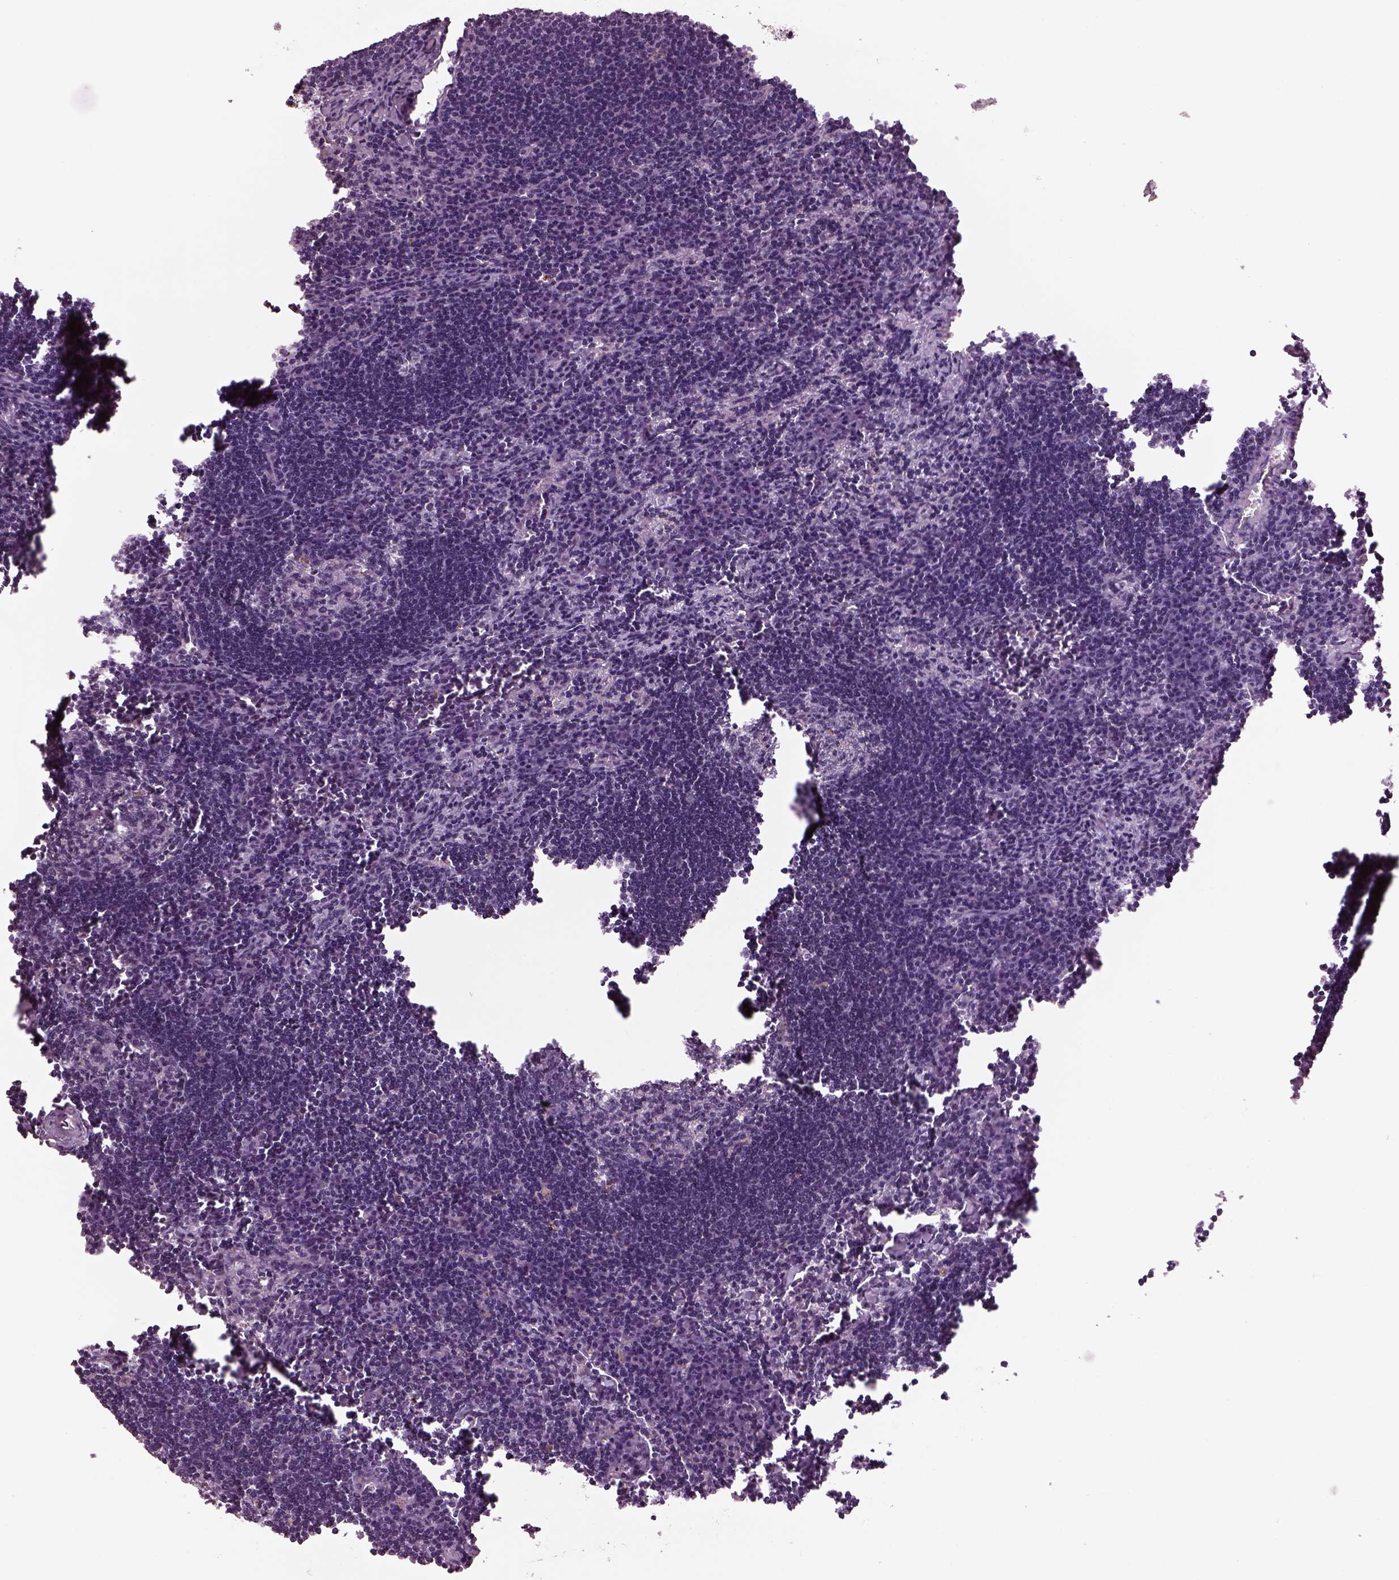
{"staining": {"intensity": "negative", "quantity": "none", "location": "none"}, "tissue": "lymph node", "cell_type": "Germinal center cells", "image_type": "normal", "snomed": [{"axis": "morphology", "description": "Normal tissue, NOS"}, {"axis": "topography", "description": "Lymph node"}], "caption": "DAB (3,3'-diaminobenzidine) immunohistochemical staining of unremarkable lymph node shows no significant staining in germinal center cells. (Stains: DAB IHC with hematoxylin counter stain, Microscopy: brightfield microscopy at high magnification).", "gene": "GAL", "patient": {"sex": "male", "age": 55}}